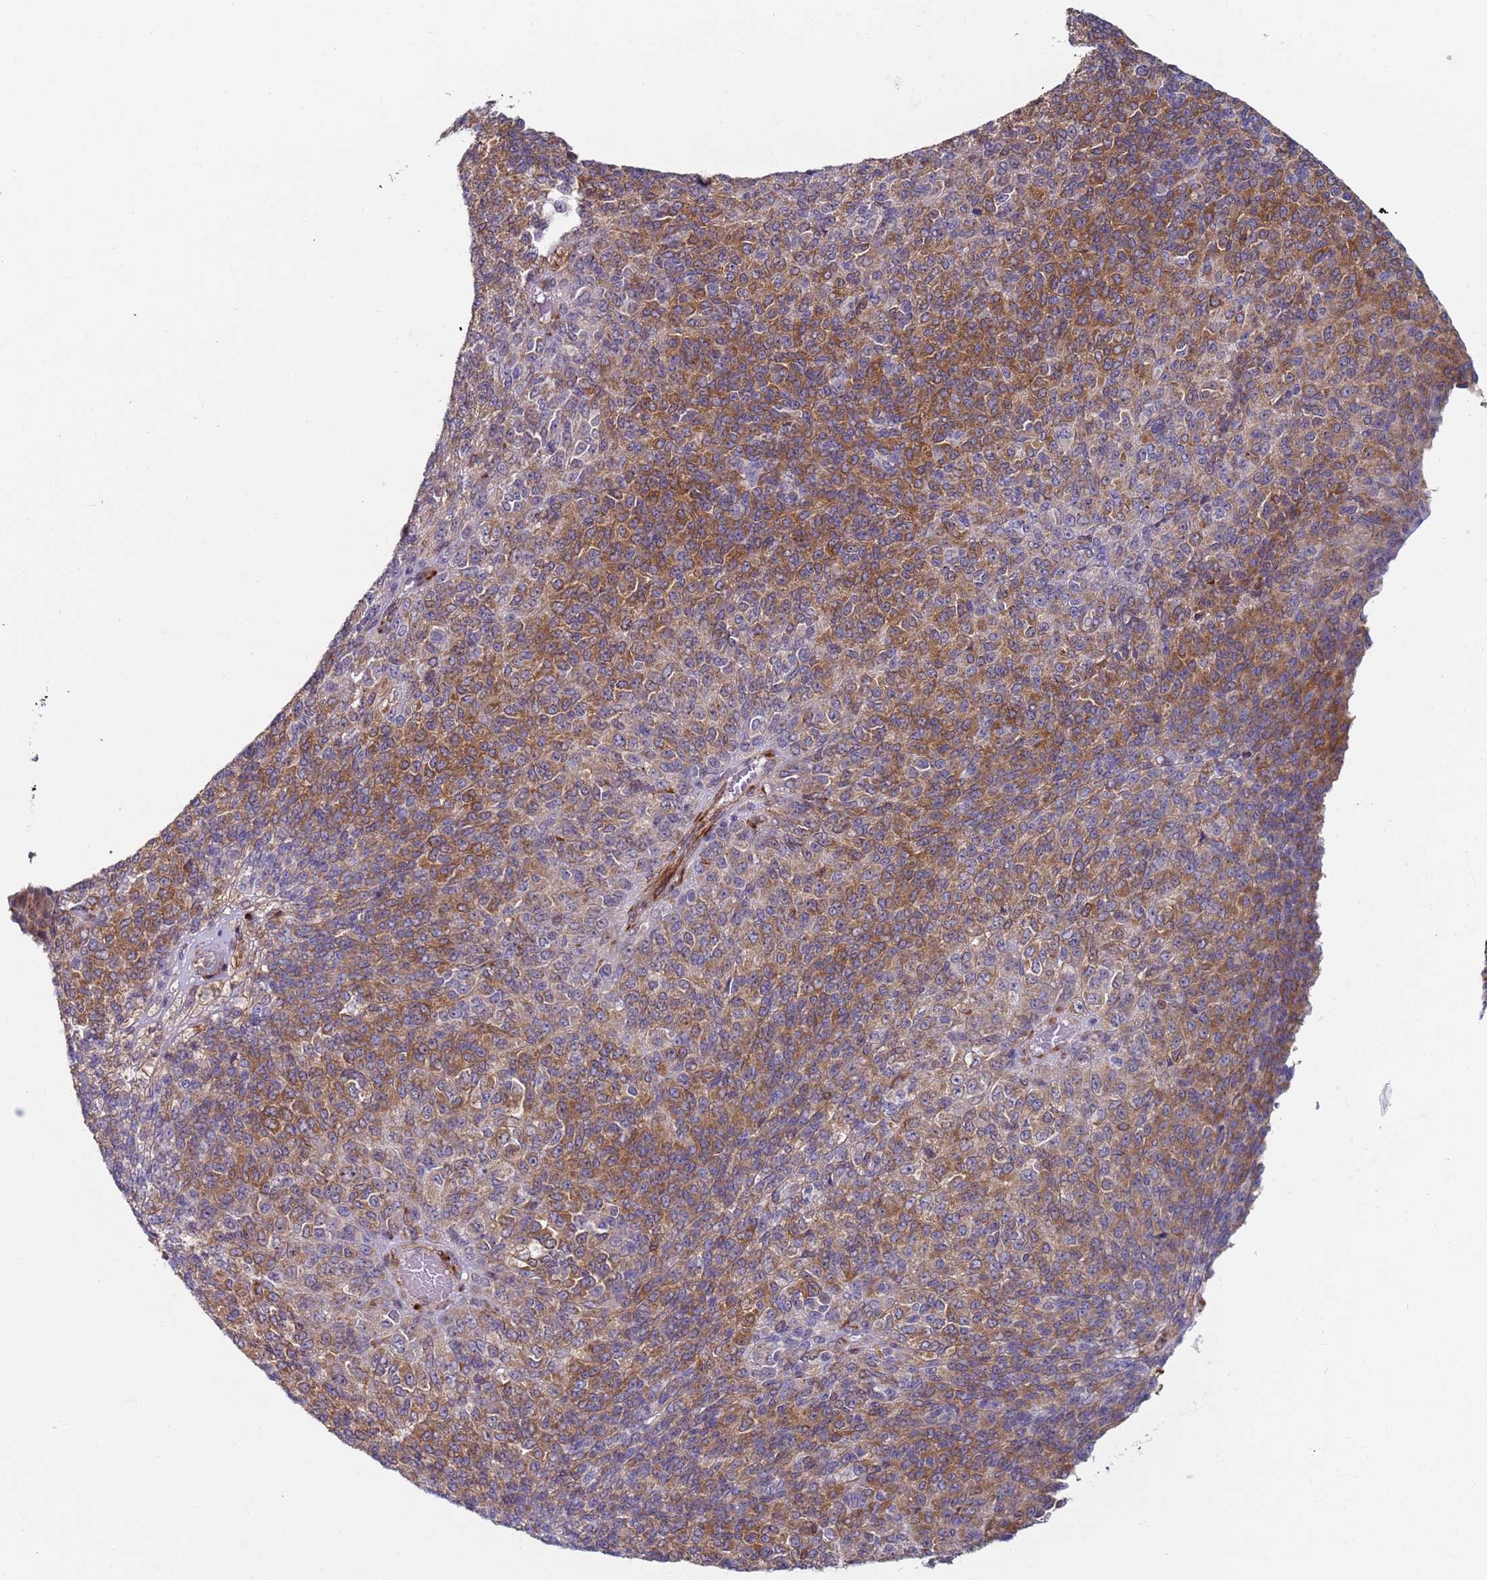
{"staining": {"intensity": "moderate", "quantity": ">75%", "location": "cytoplasmic/membranous"}, "tissue": "melanoma", "cell_type": "Tumor cells", "image_type": "cancer", "snomed": [{"axis": "morphology", "description": "Malignant melanoma, Metastatic site"}, {"axis": "topography", "description": "Brain"}], "caption": "Immunohistochemical staining of human malignant melanoma (metastatic site) reveals moderate cytoplasmic/membranous protein staining in approximately >75% of tumor cells.", "gene": "SNAPC4", "patient": {"sex": "female", "age": 56}}